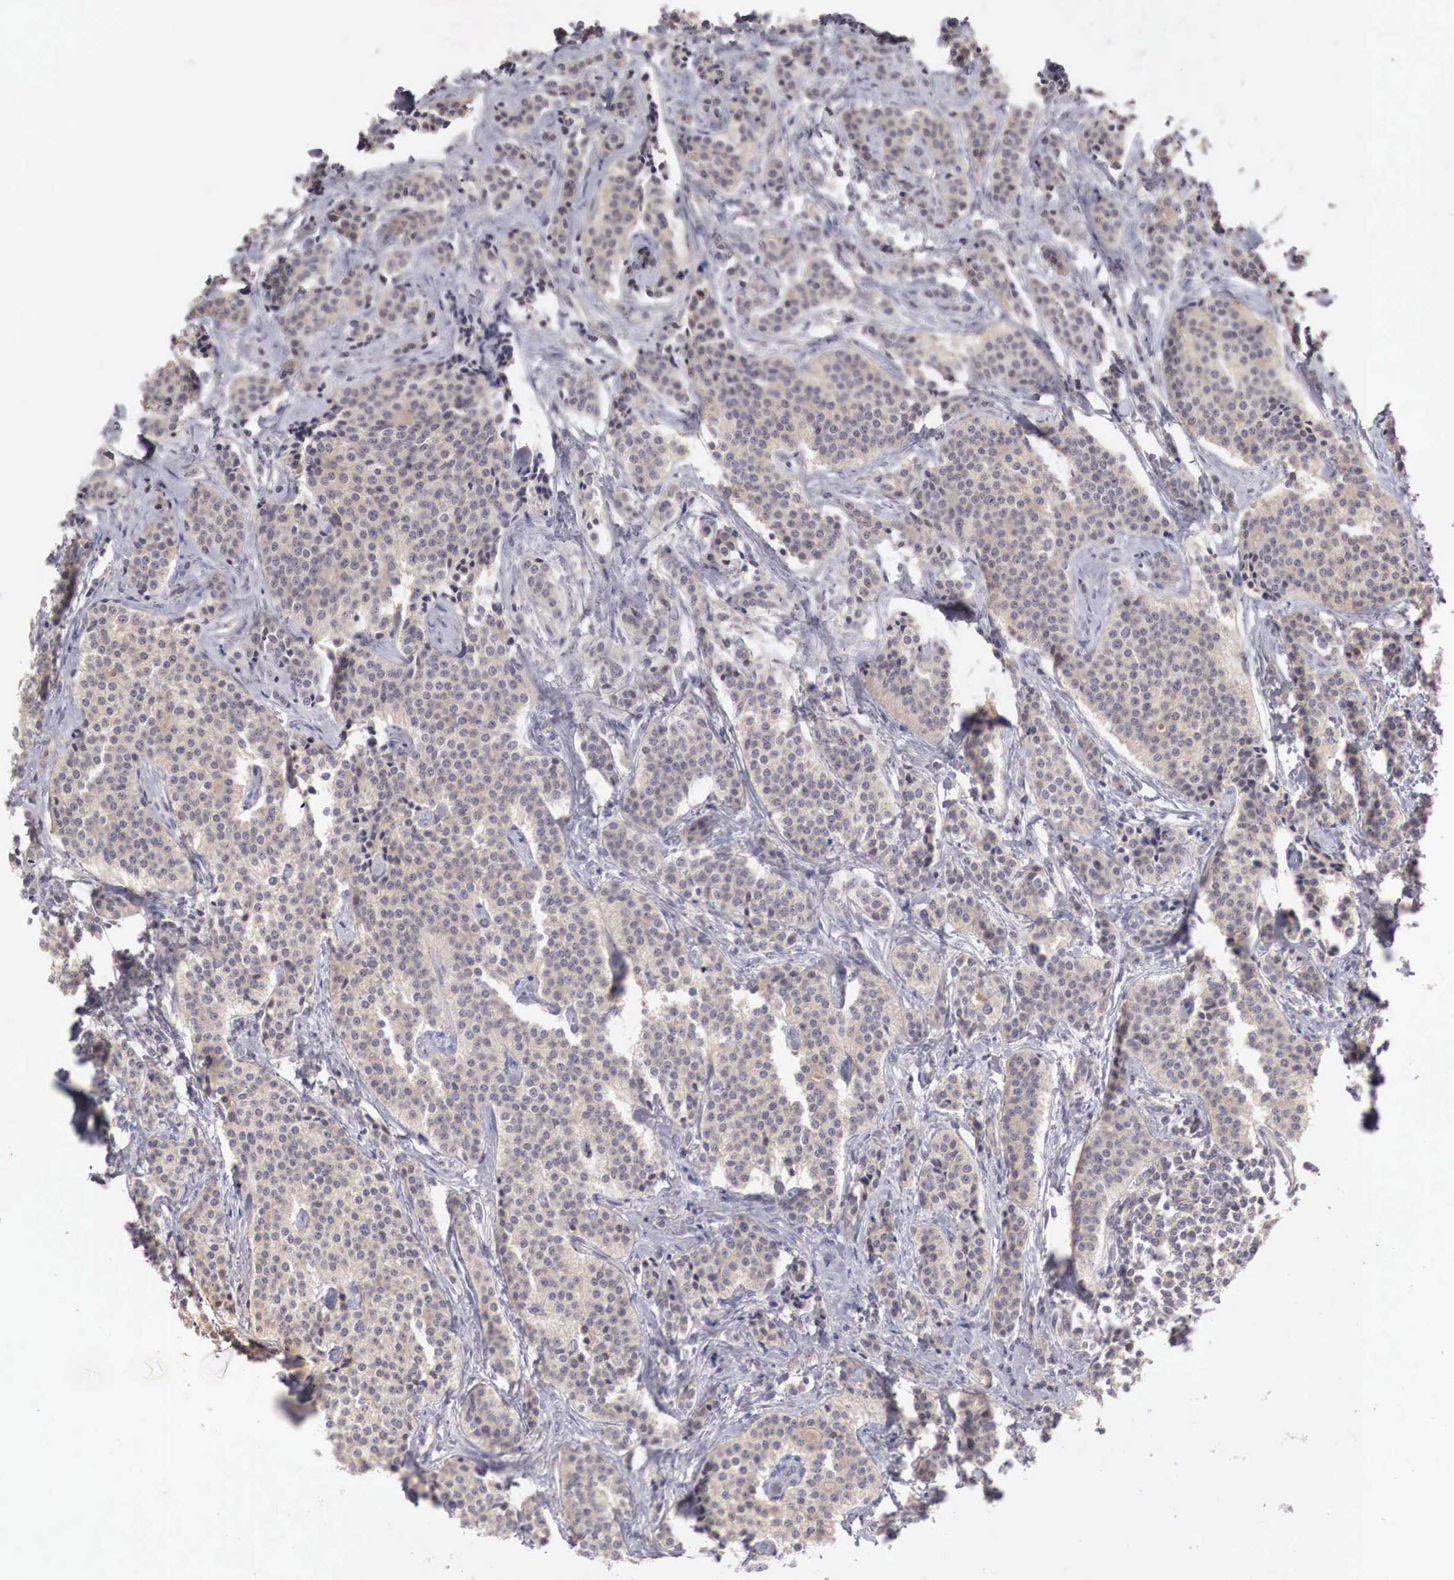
{"staining": {"intensity": "weak", "quantity": "25%-75%", "location": "cytoplasmic/membranous"}, "tissue": "carcinoid", "cell_type": "Tumor cells", "image_type": "cancer", "snomed": [{"axis": "morphology", "description": "Carcinoid, malignant, NOS"}, {"axis": "topography", "description": "Small intestine"}], "caption": "Human carcinoid stained for a protein (brown) exhibits weak cytoplasmic/membranous positive staining in about 25%-75% of tumor cells.", "gene": "GATA1", "patient": {"sex": "male", "age": 63}}